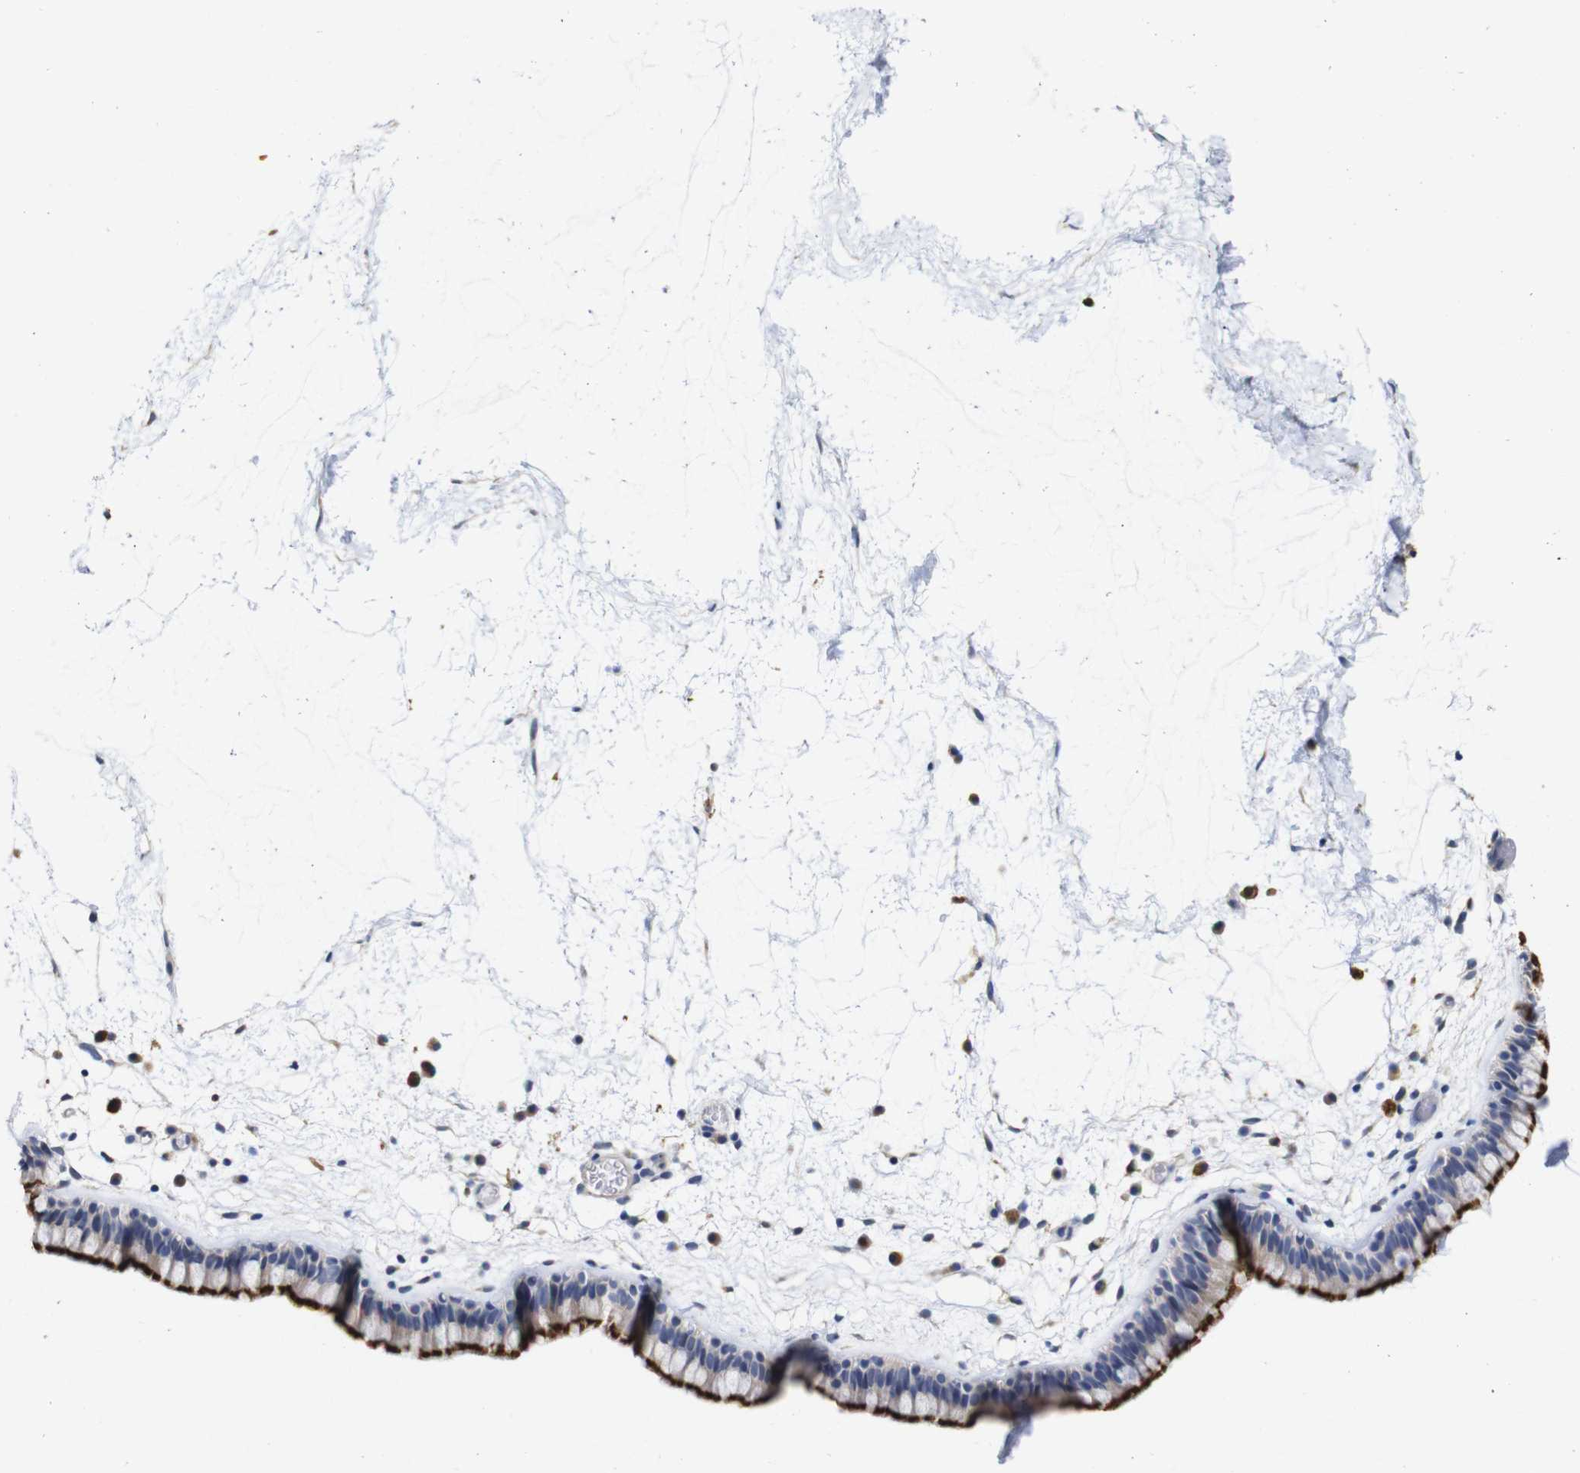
{"staining": {"intensity": "strong", "quantity": "25%-75%", "location": "cytoplasmic/membranous"}, "tissue": "nasopharynx", "cell_type": "Respiratory epithelial cells", "image_type": "normal", "snomed": [{"axis": "morphology", "description": "Normal tissue, NOS"}, {"axis": "morphology", "description": "Inflammation, NOS"}, {"axis": "topography", "description": "Nasopharynx"}], "caption": "Nasopharynx was stained to show a protein in brown. There is high levels of strong cytoplasmic/membranous positivity in about 25%-75% of respiratory epithelial cells.", "gene": "TCEAL9", "patient": {"sex": "male", "age": 48}}